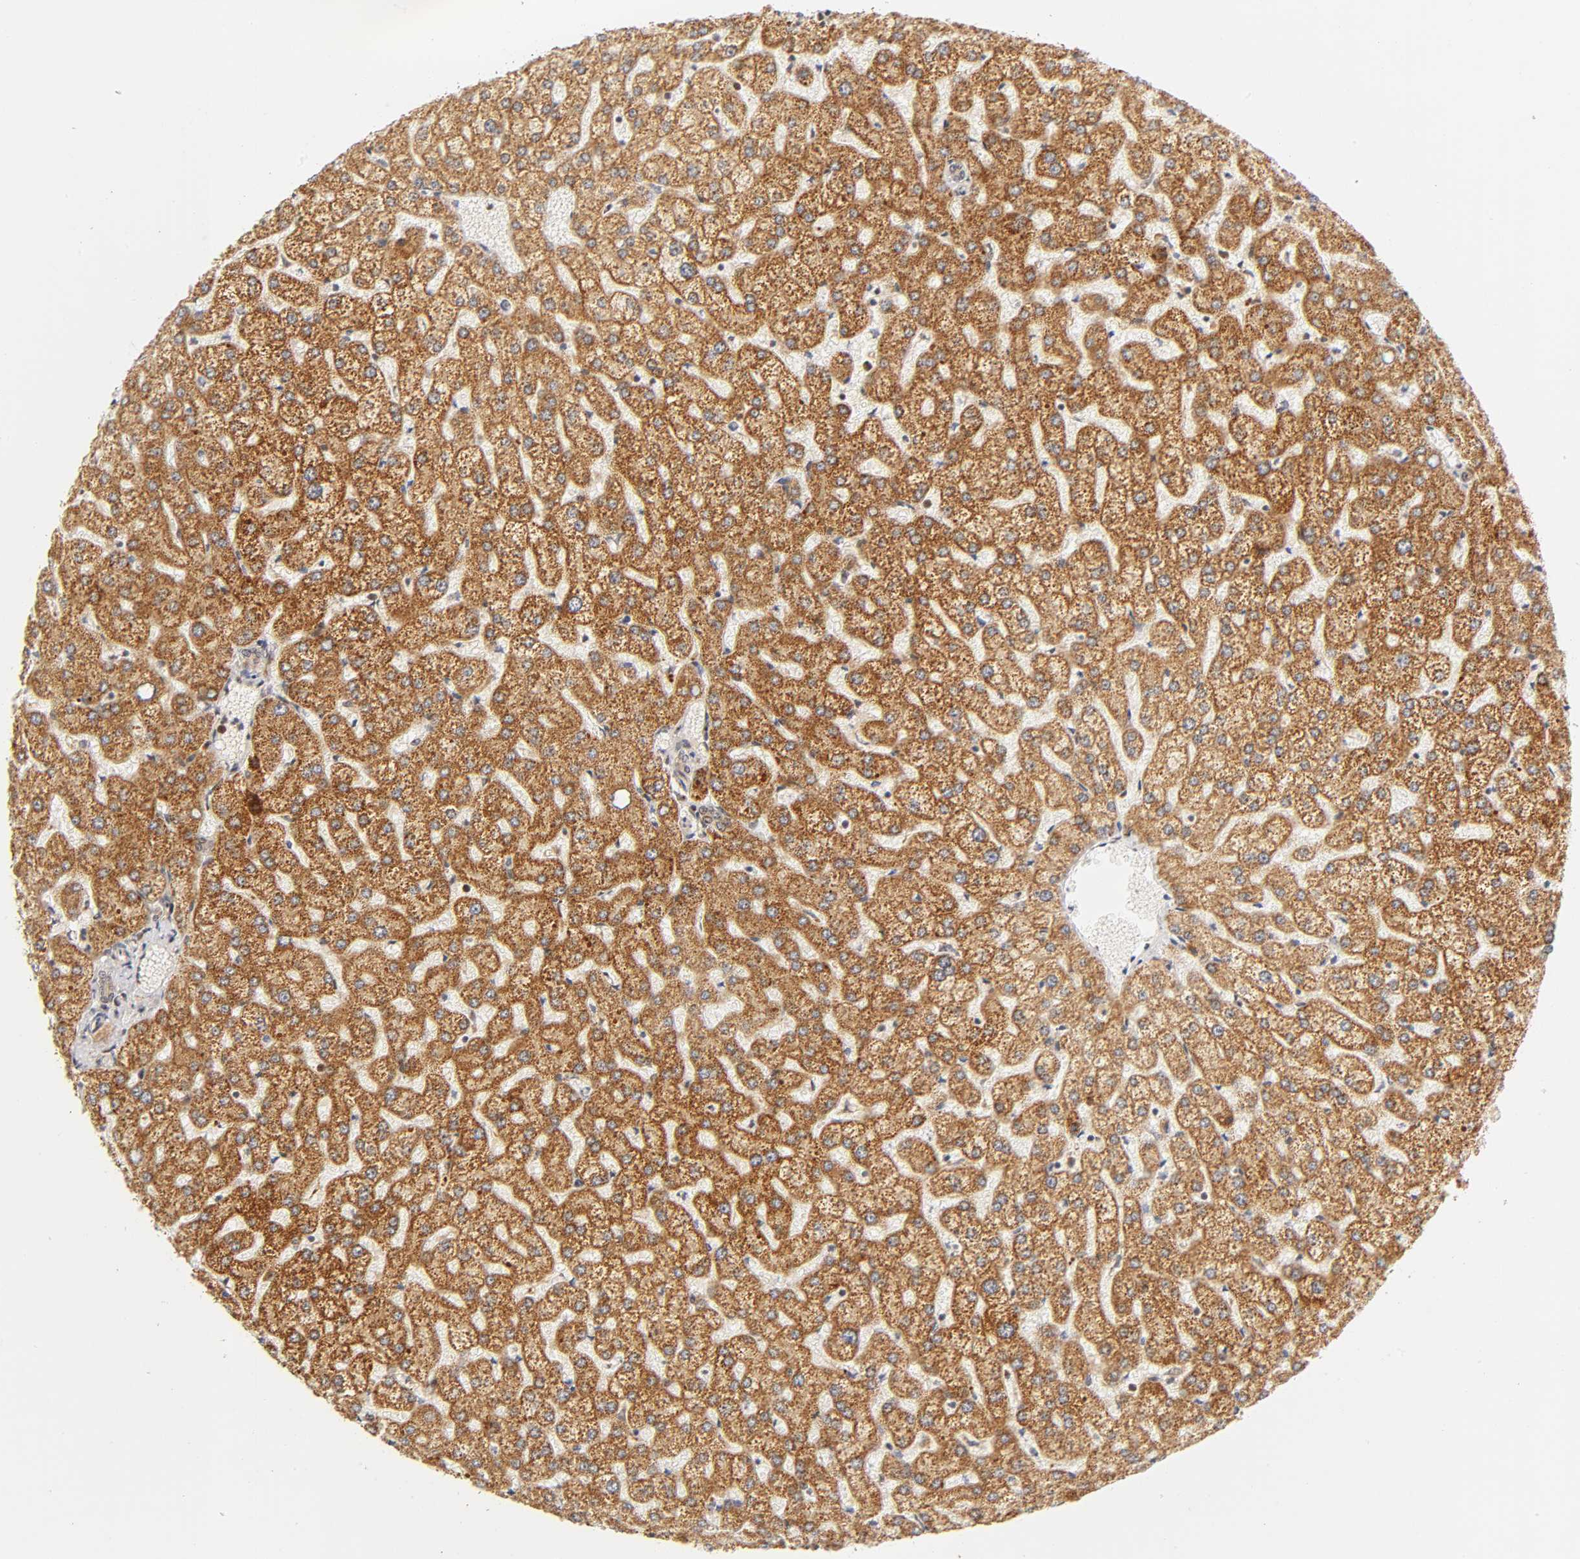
{"staining": {"intensity": "negative", "quantity": "none", "location": "none"}, "tissue": "liver", "cell_type": "Cholangiocytes", "image_type": "normal", "snomed": [{"axis": "morphology", "description": "Normal tissue, NOS"}, {"axis": "topography", "description": "Liver"}], "caption": "The micrograph displays no staining of cholangiocytes in normal liver. (Brightfield microscopy of DAB (3,3'-diaminobenzidine) immunohistochemistry (IHC) at high magnification).", "gene": "TAF10", "patient": {"sex": "female", "age": 32}}